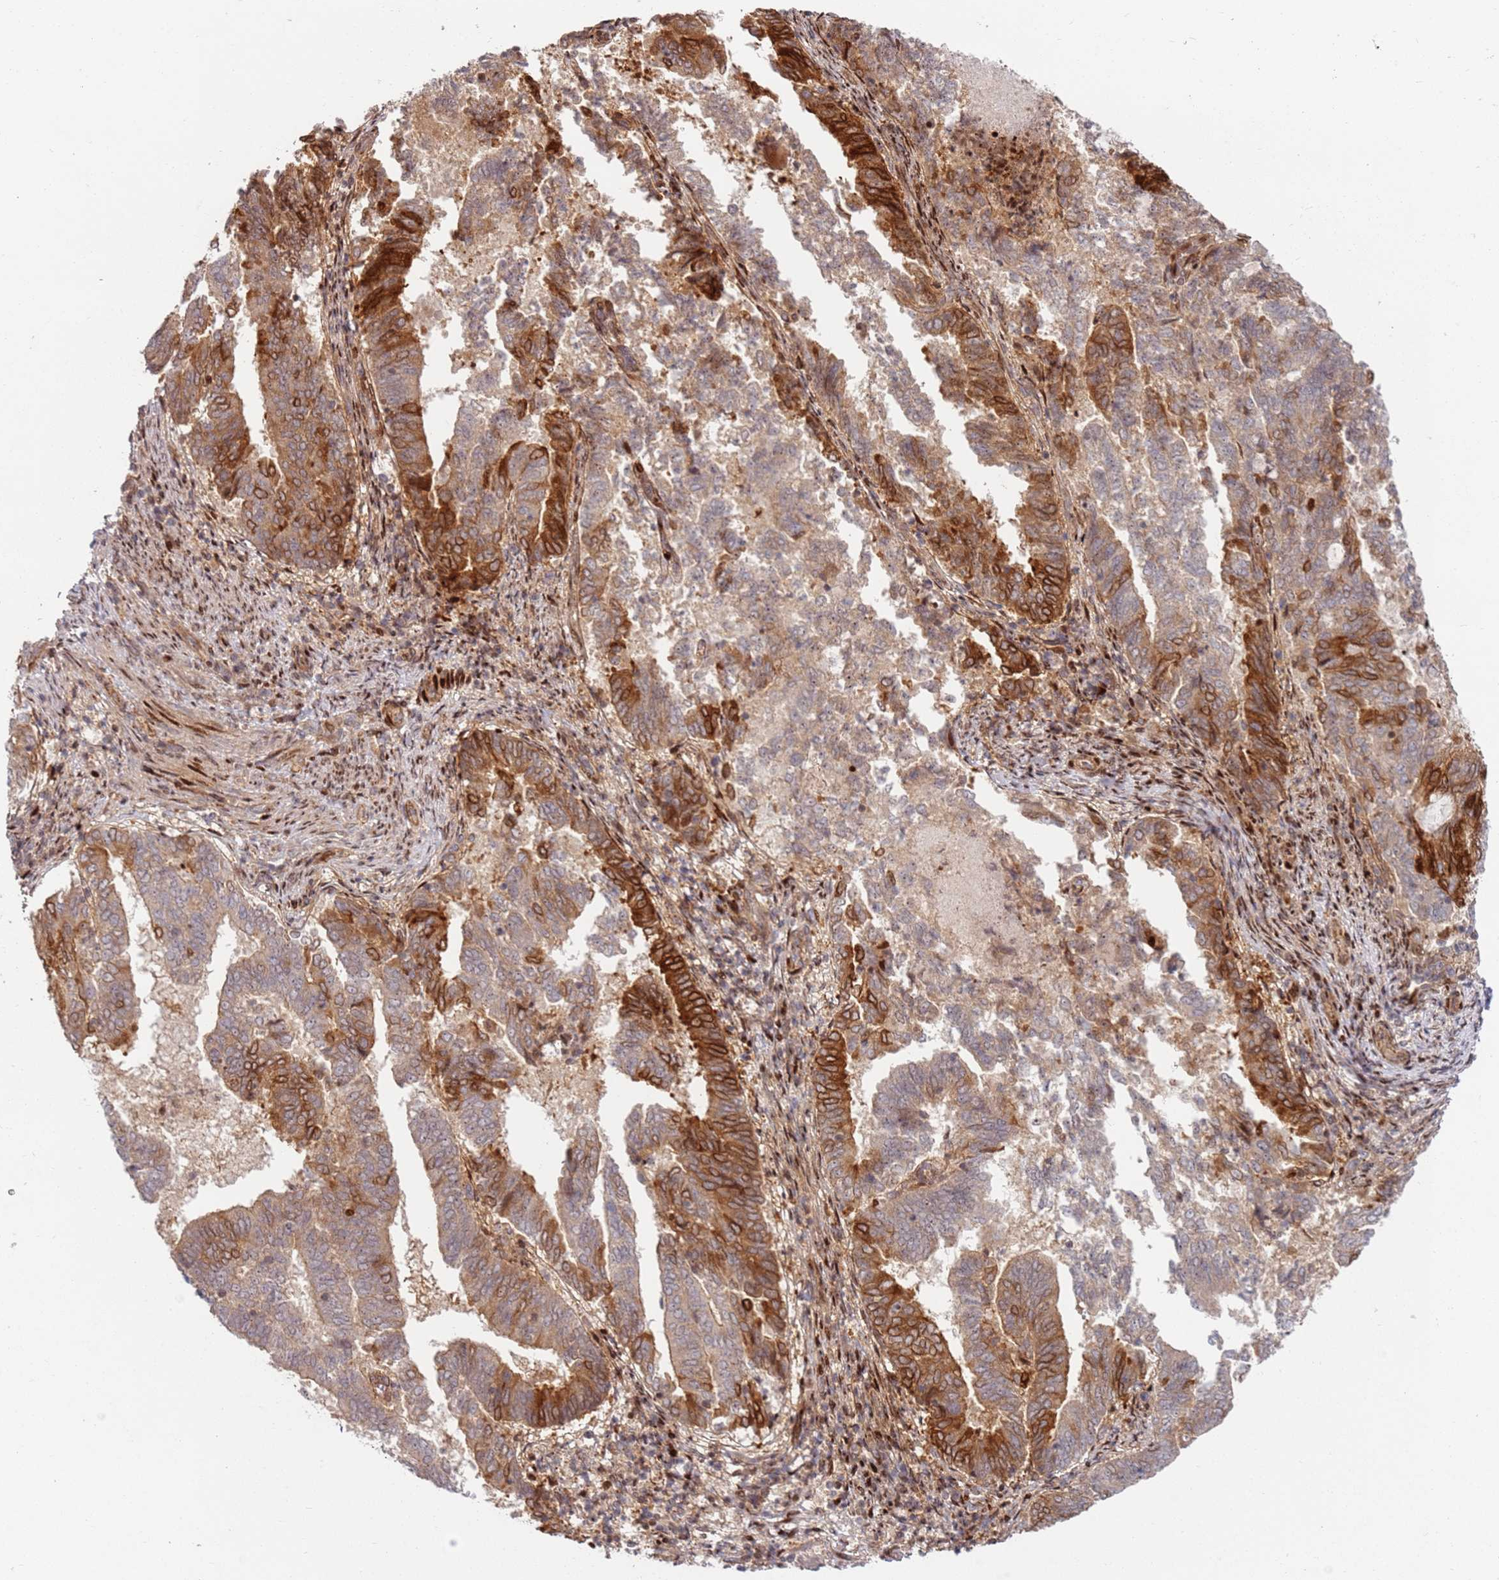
{"staining": {"intensity": "strong", "quantity": "25%-75%", "location": "cytoplasmic/membranous"}, "tissue": "endometrial cancer", "cell_type": "Tumor cells", "image_type": "cancer", "snomed": [{"axis": "morphology", "description": "Adenocarcinoma, NOS"}, {"axis": "topography", "description": "Endometrium"}], "caption": "Endometrial adenocarcinoma stained with immunohistochemistry (IHC) demonstrates strong cytoplasmic/membranous staining in about 25%-75% of tumor cells.", "gene": "TMEM233", "patient": {"sex": "female", "age": 80}}